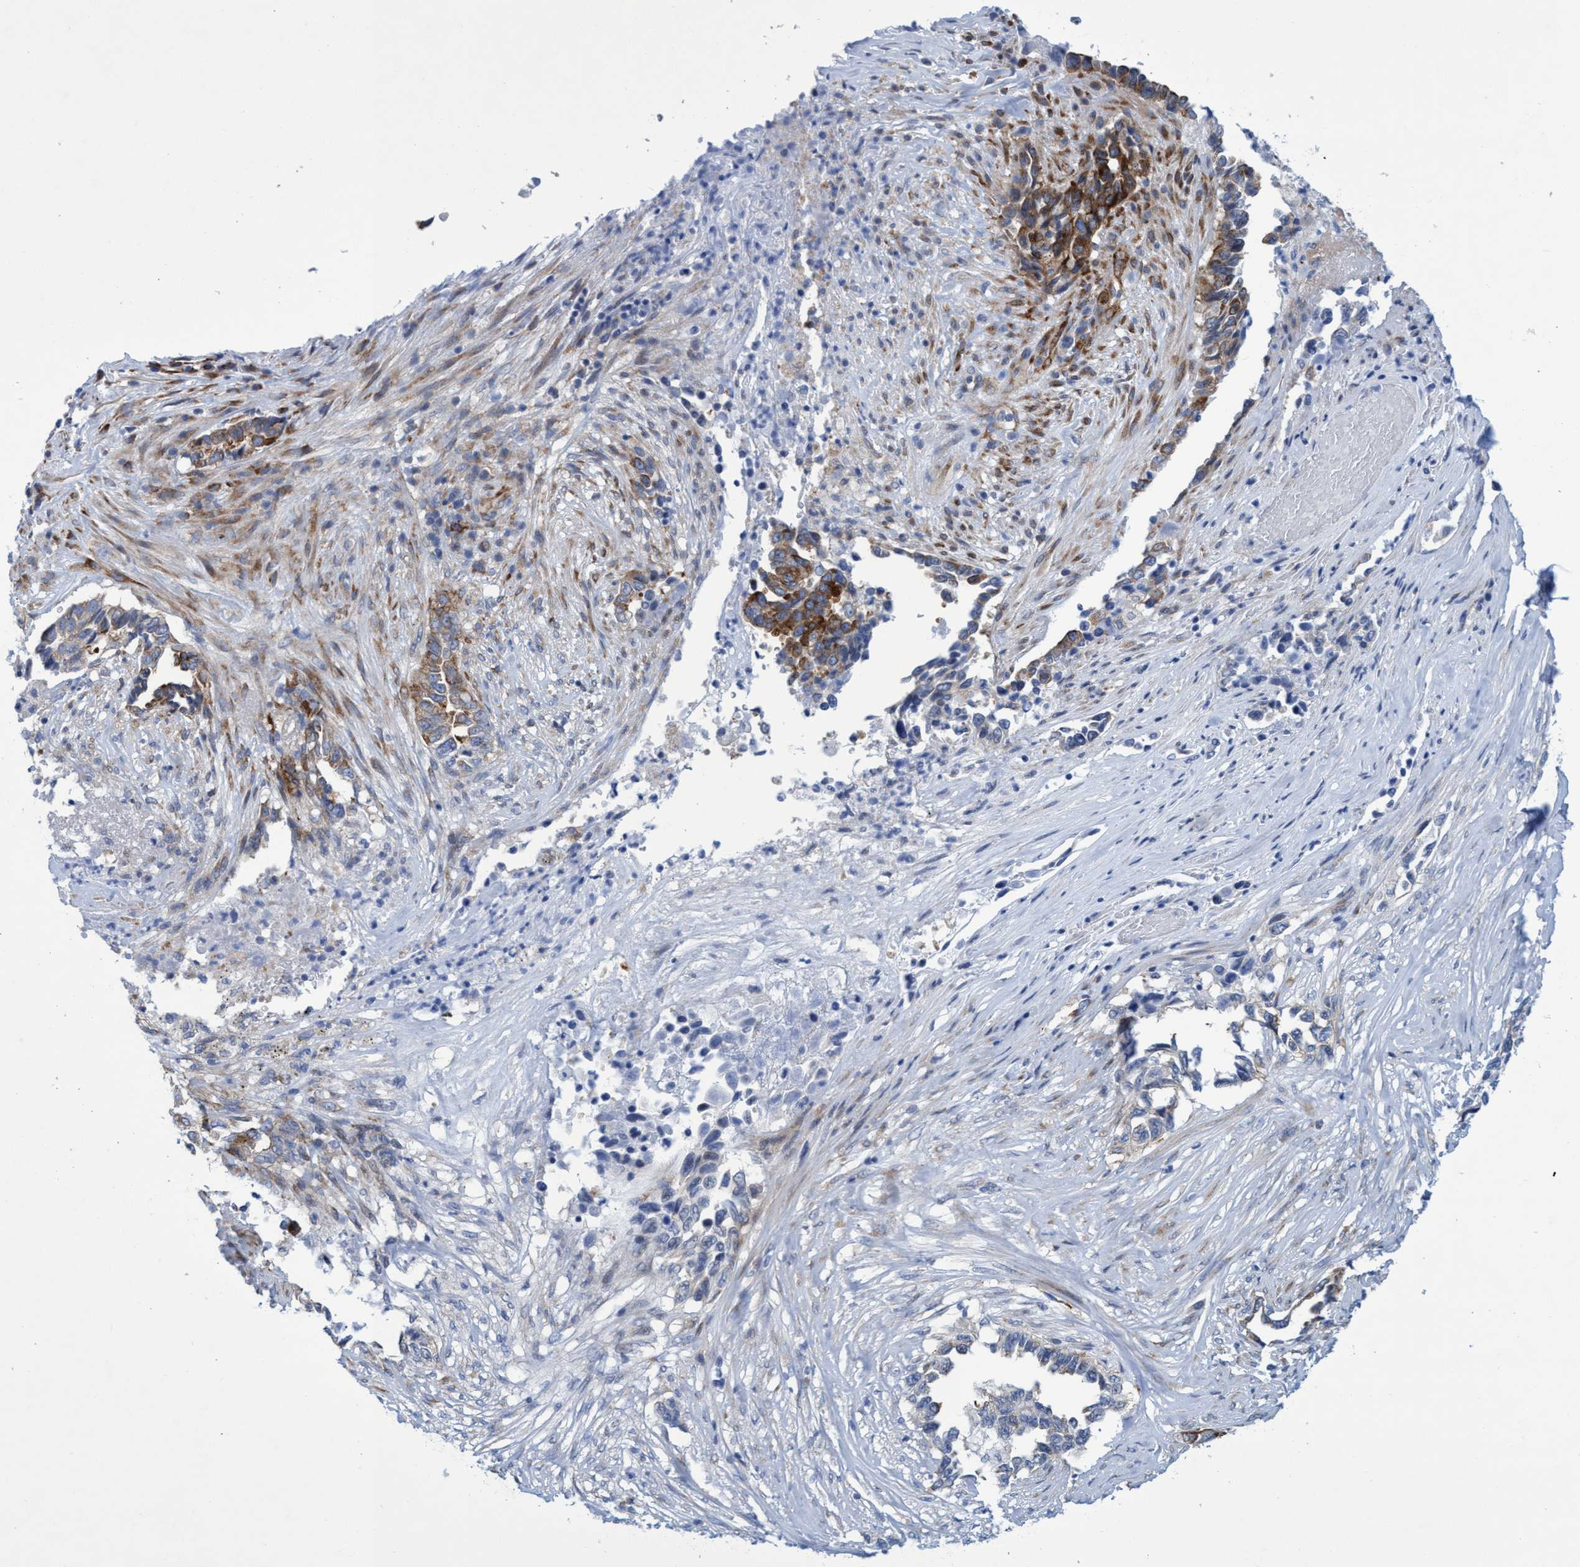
{"staining": {"intensity": "moderate", "quantity": "25%-75%", "location": "cytoplasmic/membranous"}, "tissue": "lung cancer", "cell_type": "Tumor cells", "image_type": "cancer", "snomed": [{"axis": "morphology", "description": "Adenocarcinoma, NOS"}, {"axis": "topography", "description": "Lung"}], "caption": "Protein staining of lung cancer tissue shows moderate cytoplasmic/membranous staining in approximately 25%-75% of tumor cells.", "gene": "R3HCC1", "patient": {"sex": "female", "age": 51}}